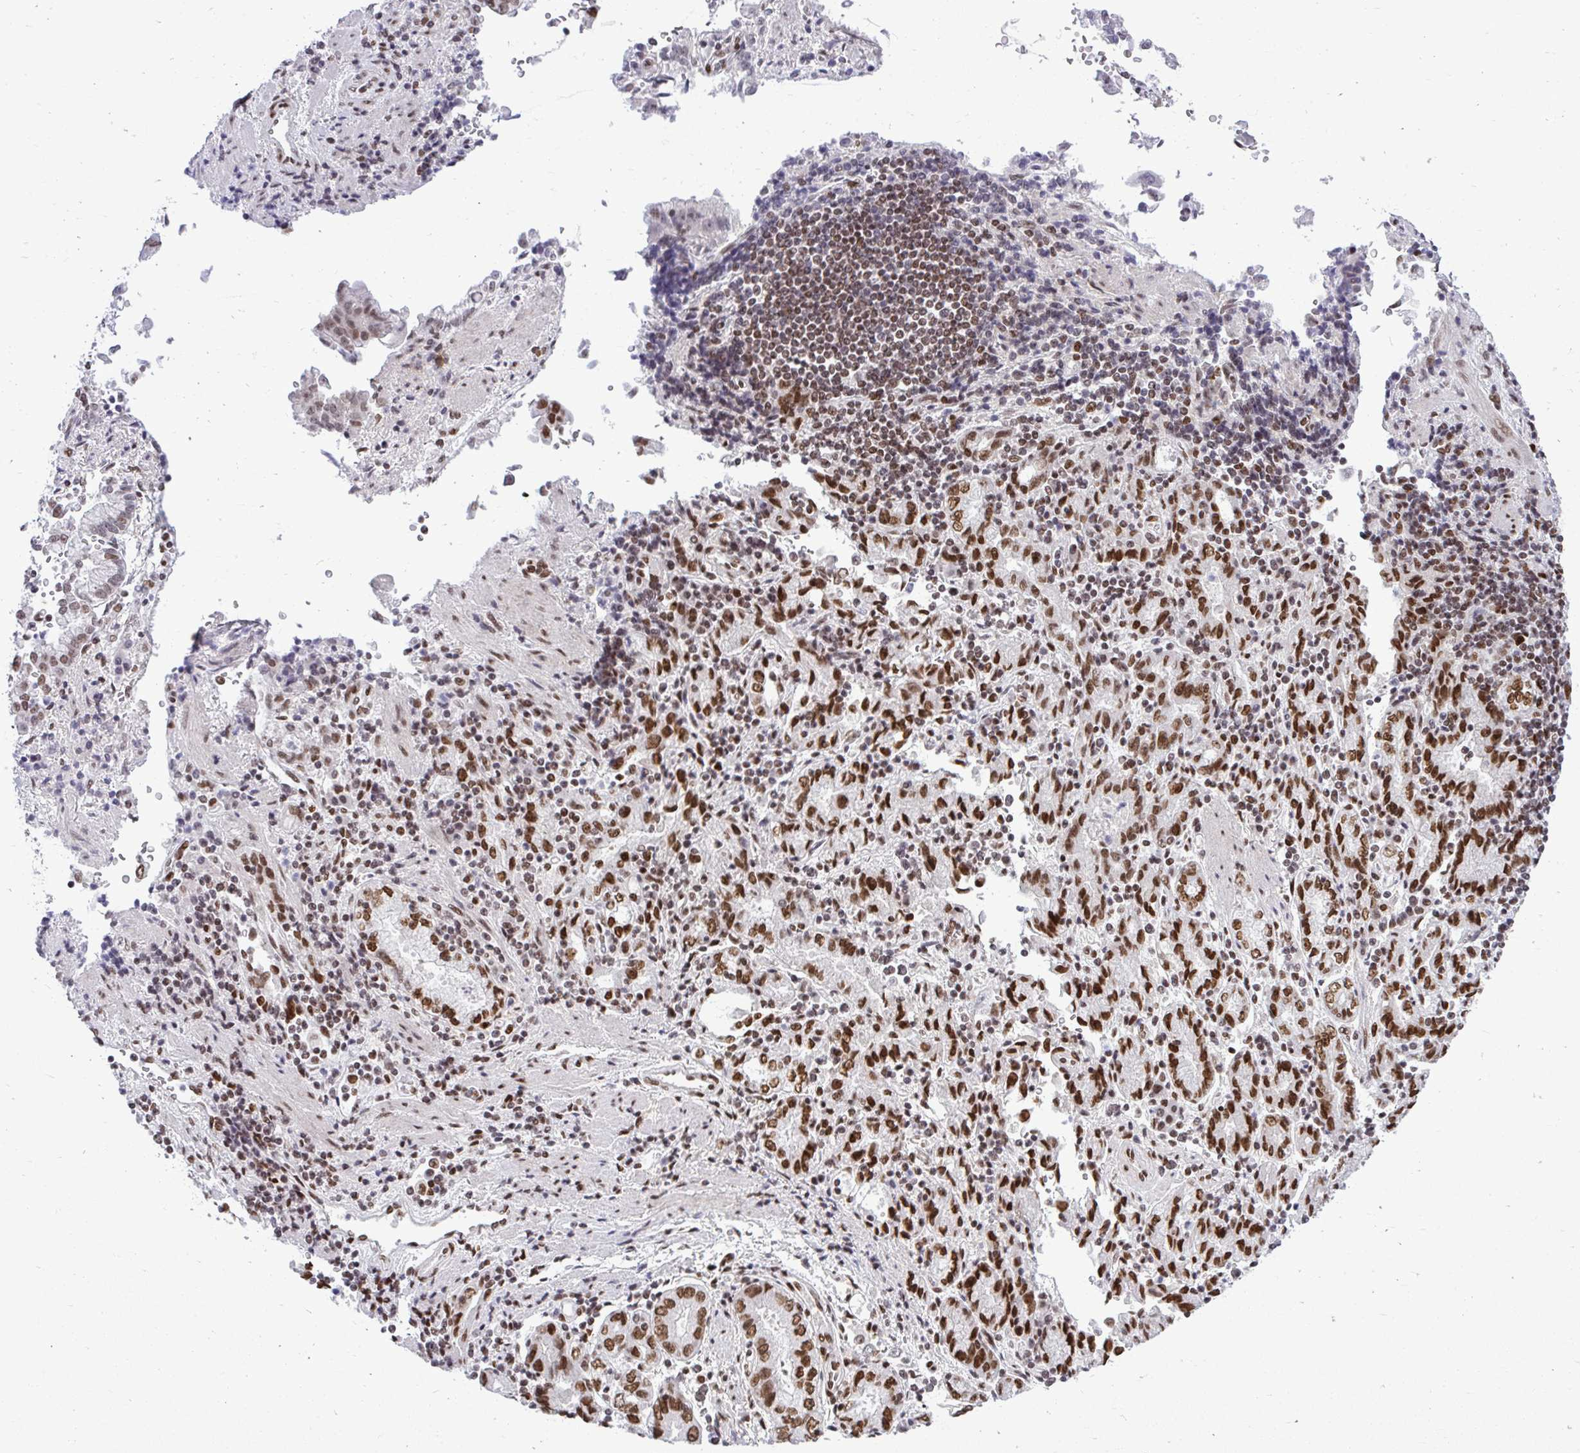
{"staining": {"intensity": "strong", "quantity": ">75%", "location": "nuclear"}, "tissue": "stomach cancer", "cell_type": "Tumor cells", "image_type": "cancer", "snomed": [{"axis": "morphology", "description": "Adenocarcinoma, NOS"}, {"axis": "topography", "description": "Stomach"}], "caption": "Immunohistochemistry image of stomach cancer (adenocarcinoma) stained for a protein (brown), which demonstrates high levels of strong nuclear staining in about >75% of tumor cells.", "gene": "CDYL", "patient": {"sex": "male", "age": 62}}